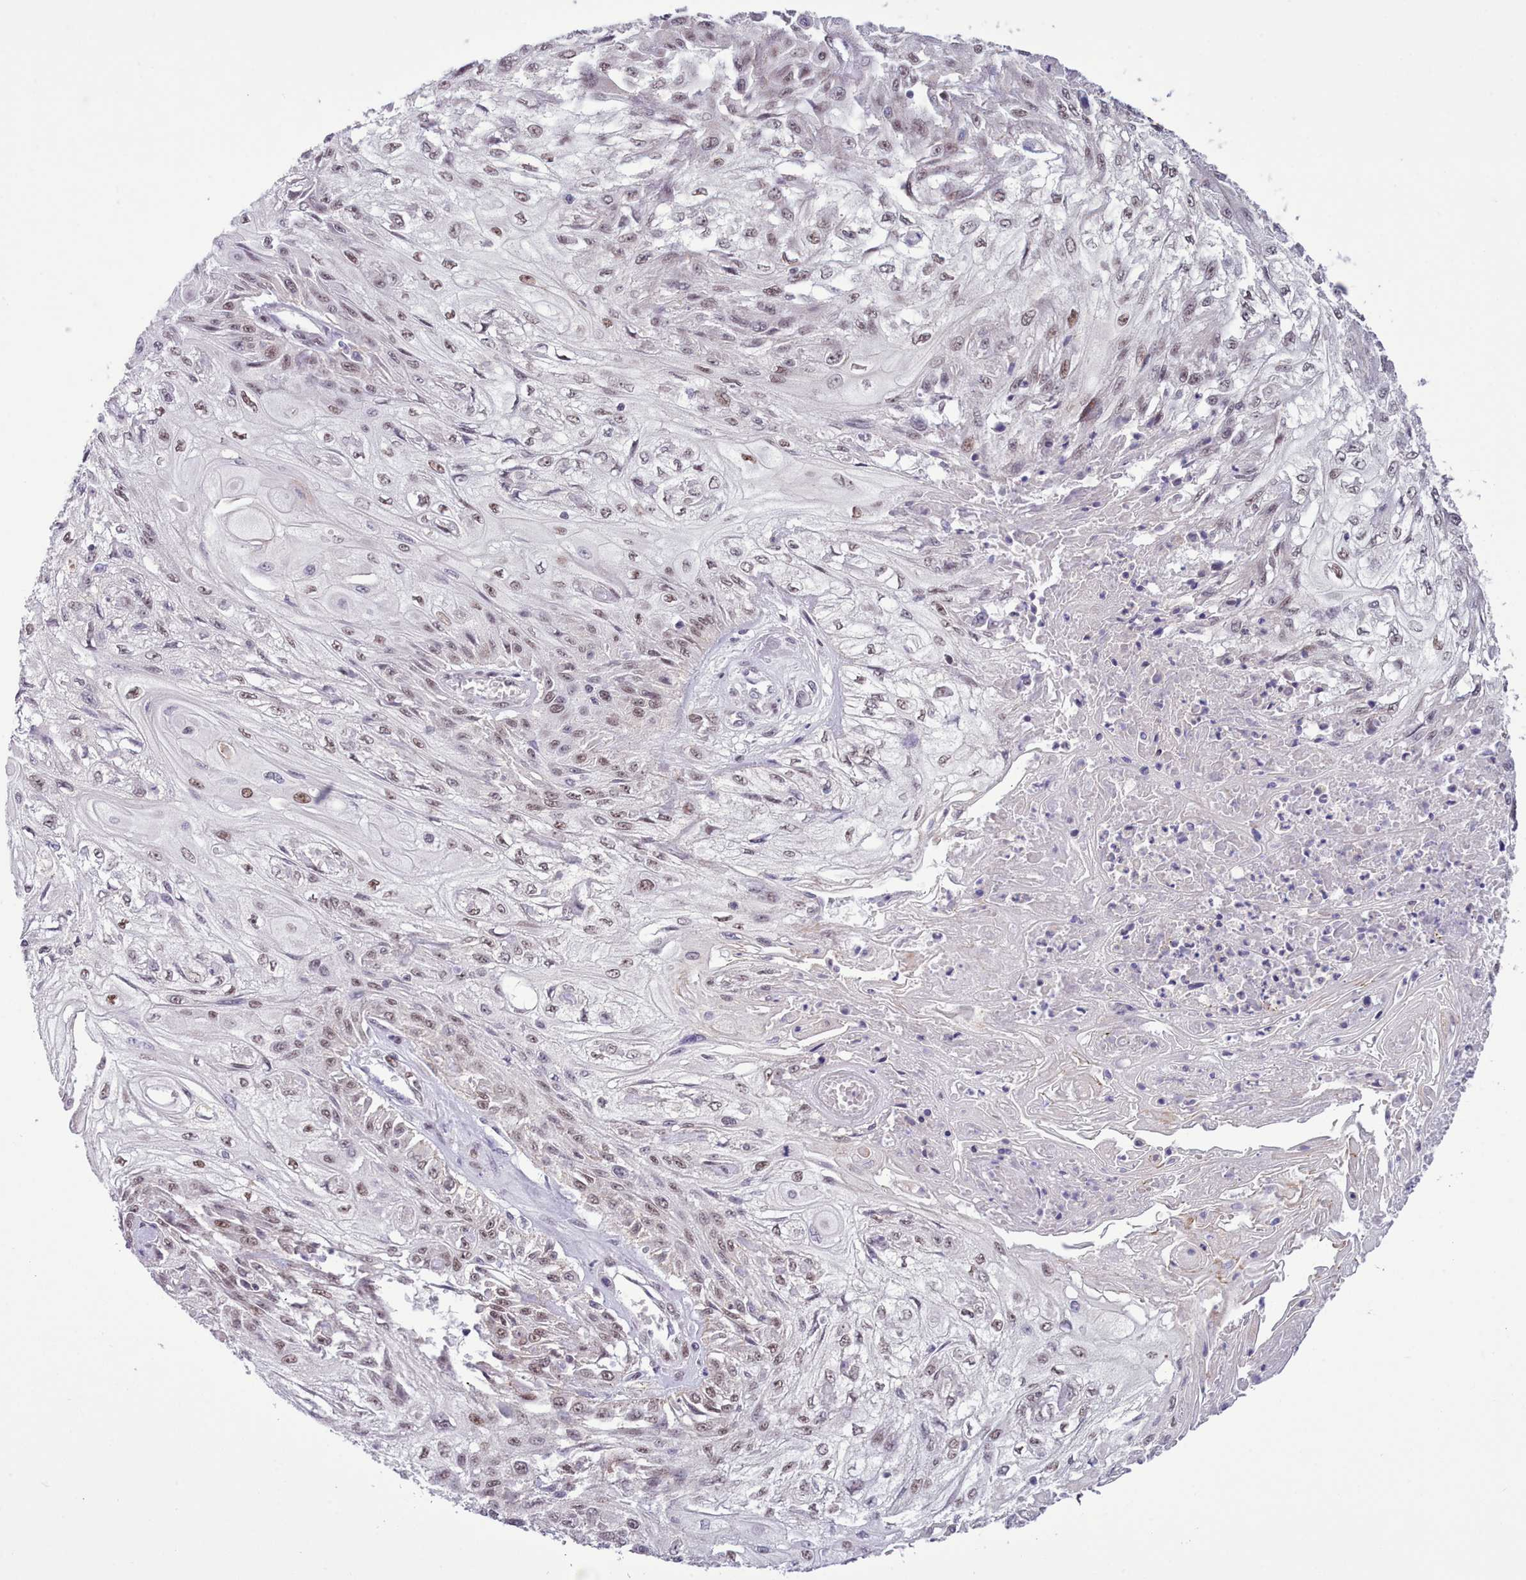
{"staining": {"intensity": "weak", "quantity": "25%-75%", "location": "nuclear"}, "tissue": "skin cancer", "cell_type": "Tumor cells", "image_type": "cancer", "snomed": [{"axis": "morphology", "description": "Squamous cell carcinoma, NOS"}, {"axis": "morphology", "description": "Squamous cell carcinoma, metastatic, NOS"}, {"axis": "topography", "description": "Skin"}, {"axis": "topography", "description": "Lymph node"}], "caption": "The image shows staining of skin cancer (metastatic squamous cell carcinoma), revealing weak nuclear protein positivity (brown color) within tumor cells.", "gene": "RFX1", "patient": {"sex": "male", "age": 75}}